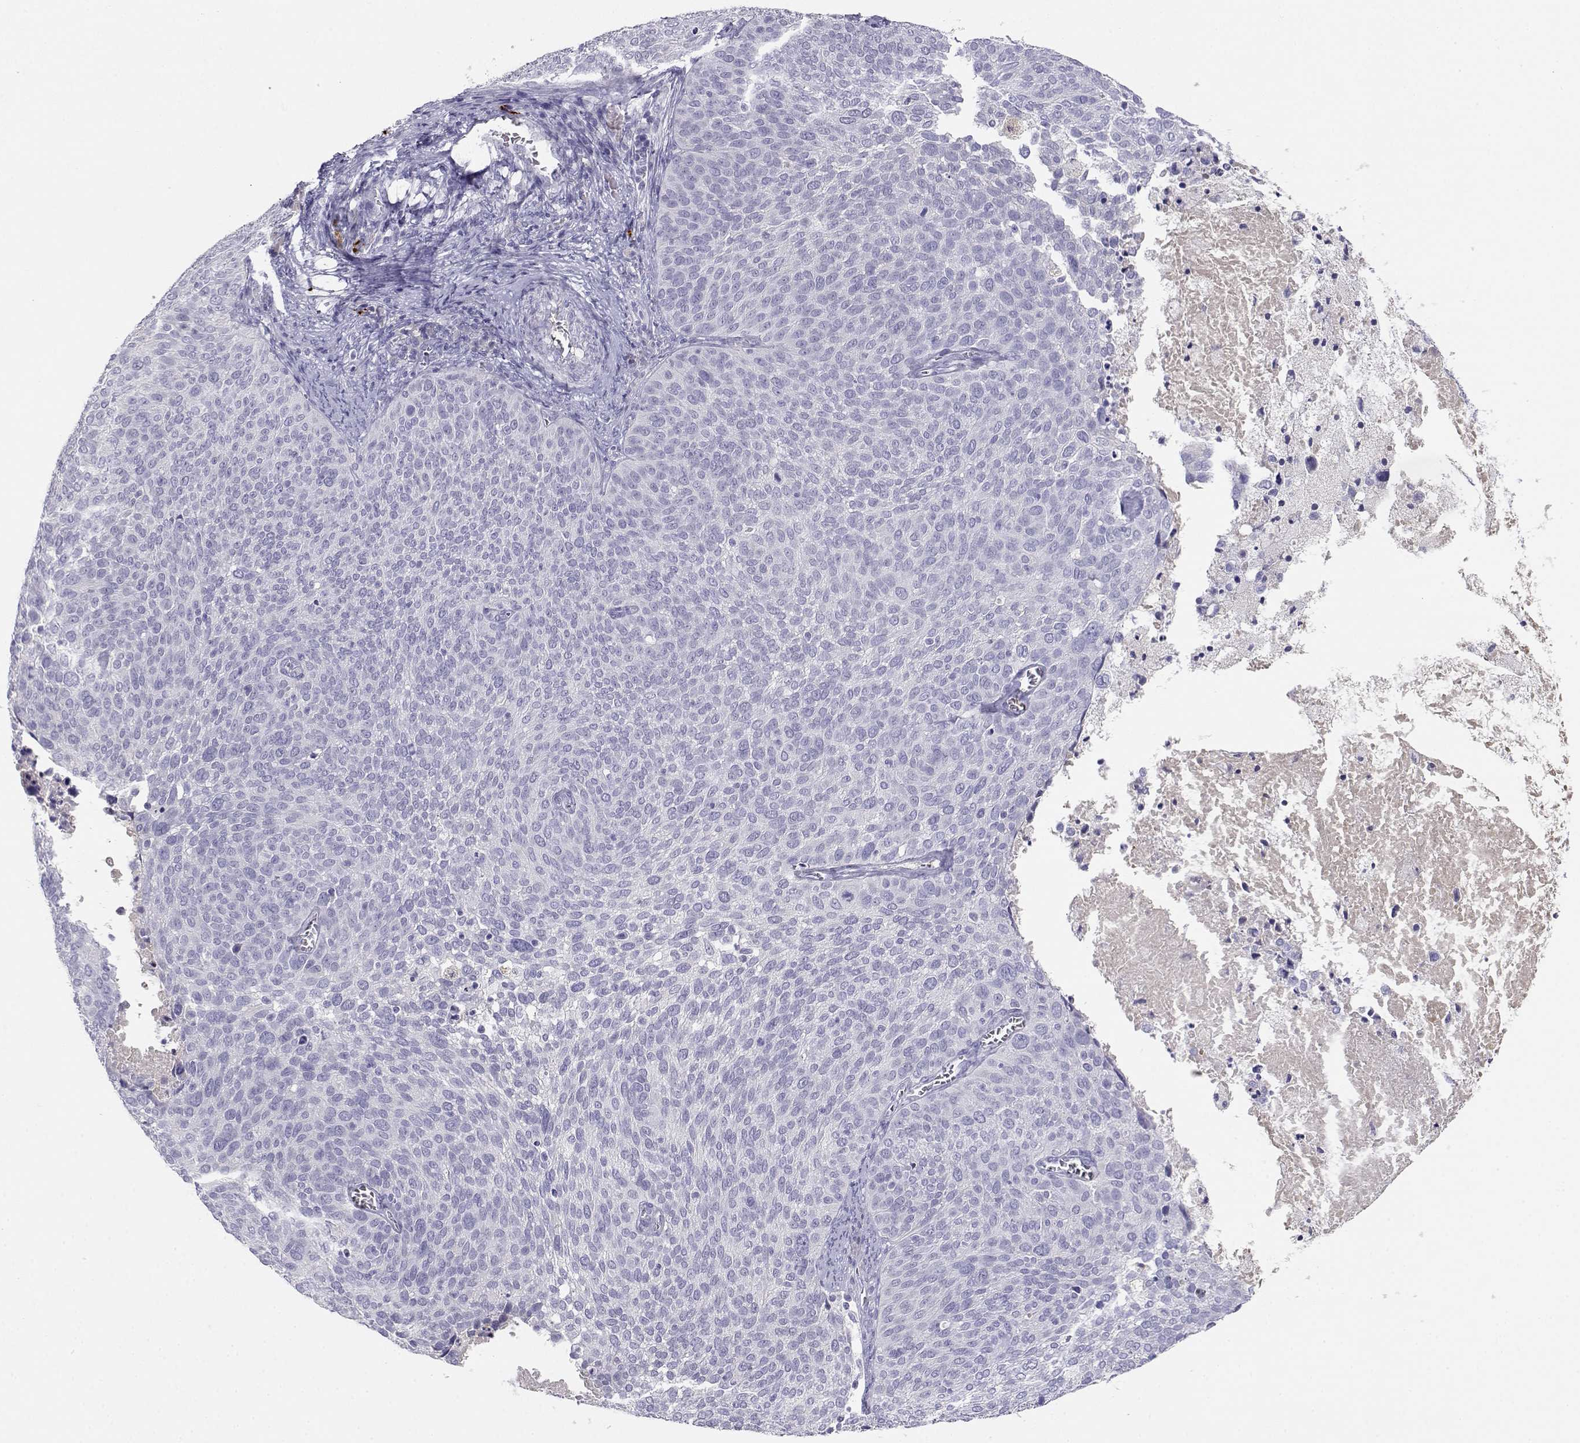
{"staining": {"intensity": "negative", "quantity": "none", "location": "none"}, "tissue": "cervical cancer", "cell_type": "Tumor cells", "image_type": "cancer", "snomed": [{"axis": "morphology", "description": "Squamous cell carcinoma, NOS"}, {"axis": "topography", "description": "Cervix"}], "caption": "Tumor cells show no significant protein positivity in cervical cancer (squamous cell carcinoma).", "gene": "GPR174", "patient": {"sex": "female", "age": 39}}